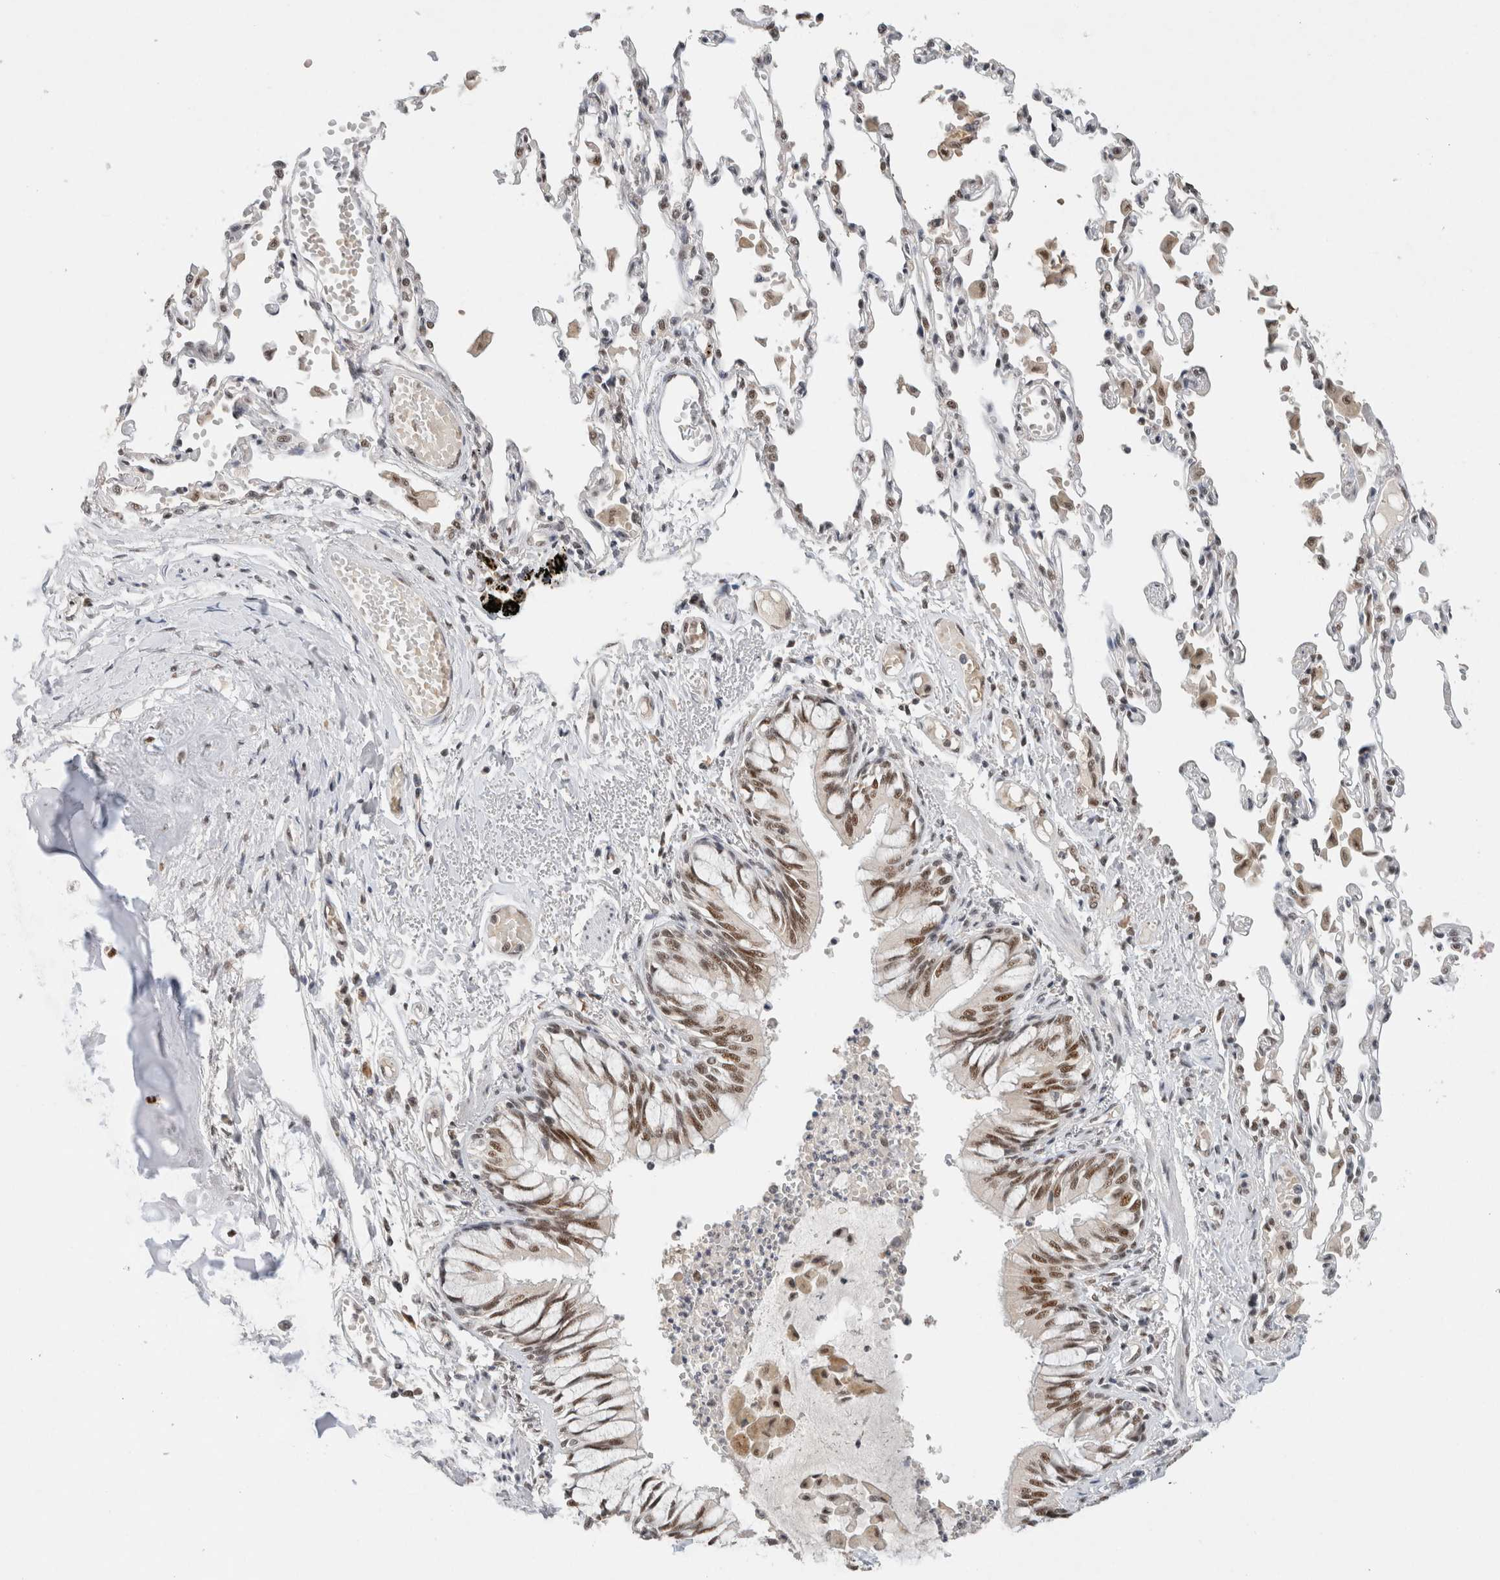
{"staining": {"intensity": "strong", "quantity": ">75%", "location": "nuclear"}, "tissue": "bronchus", "cell_type": "Respiratory epithelial cells", "image_type": "normal", "snomed": [{"axis": "morphology", "description": "Normal tissue, NOS"}, {"axis": "topography", "description": "Cartilage tissue"}, {"axis": "topography", "description": "Bronchus"}, {"axis": "topography", "description": "Lung"}], "caption": "Brown immunohistochemical staining in unremarkable bronchus reveals strong nuclear staining in approximately >75% of respiratory epithelial cells. Using DAB (brown) and hematoxylin (blue) stains, captured at high magnification using brightfield microscopy.", "gene": "DDX42", "patient": {"sex": "female", "age": 49}}